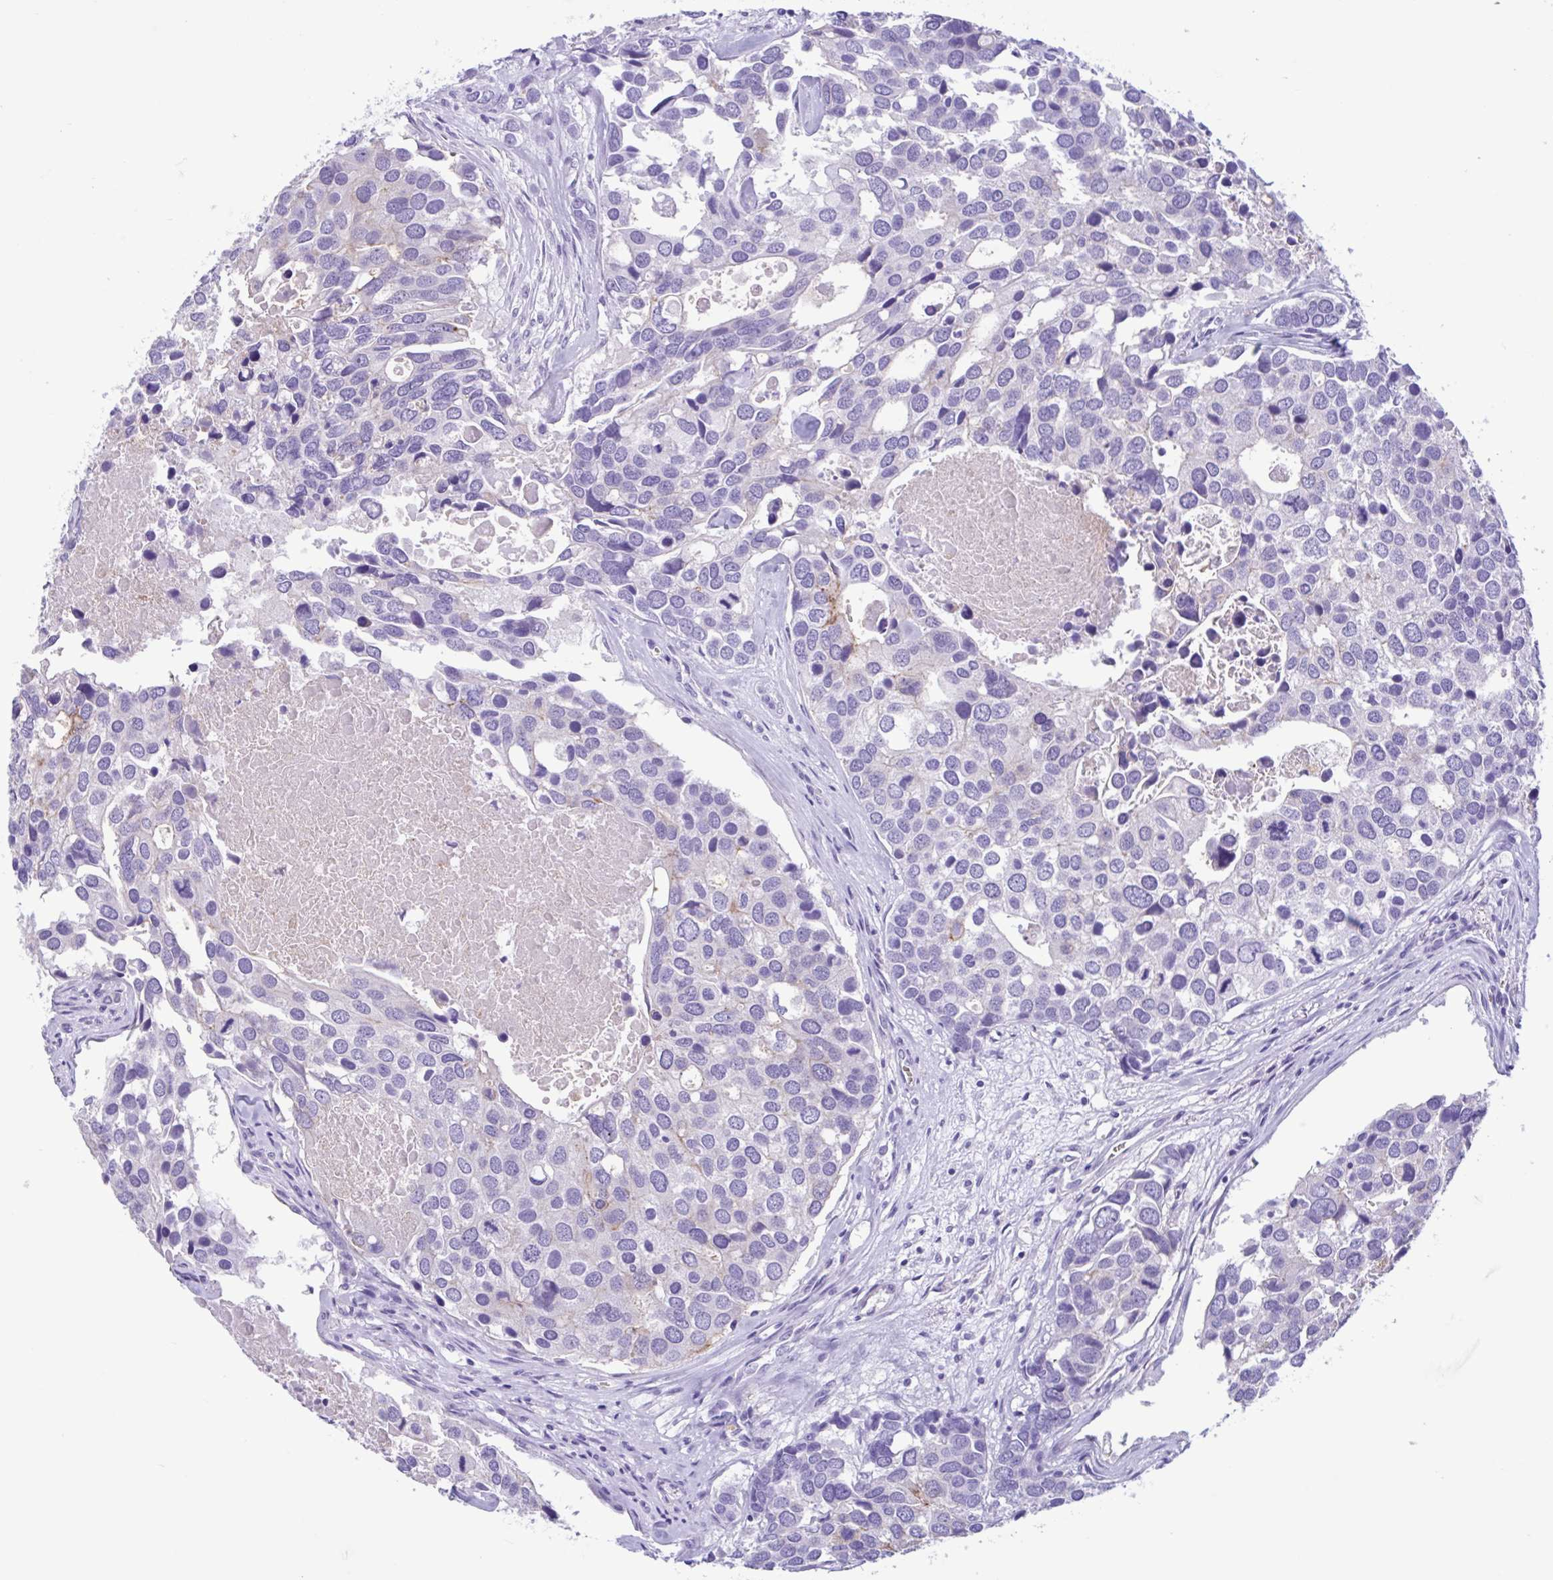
{"staining": {"intensity": "weak", "quantity": "<25%", "location": "cytoplasmic/membranous"}, "tissue": "breast cancer", "cell_type": "Tumor cells", "image_type": "cancer", "snomed": [{"axis": "morphology", "description": "Duct carcinoma"}, {"axis": "topography", "description": "Breast"}], "caption": "Human breast intraductal carcinoma stained for a protein using immunohistochemistry shows no staining in tumor cells.", "gene": "TMEM79", "patient": {"sex": "female", "age": 83}}